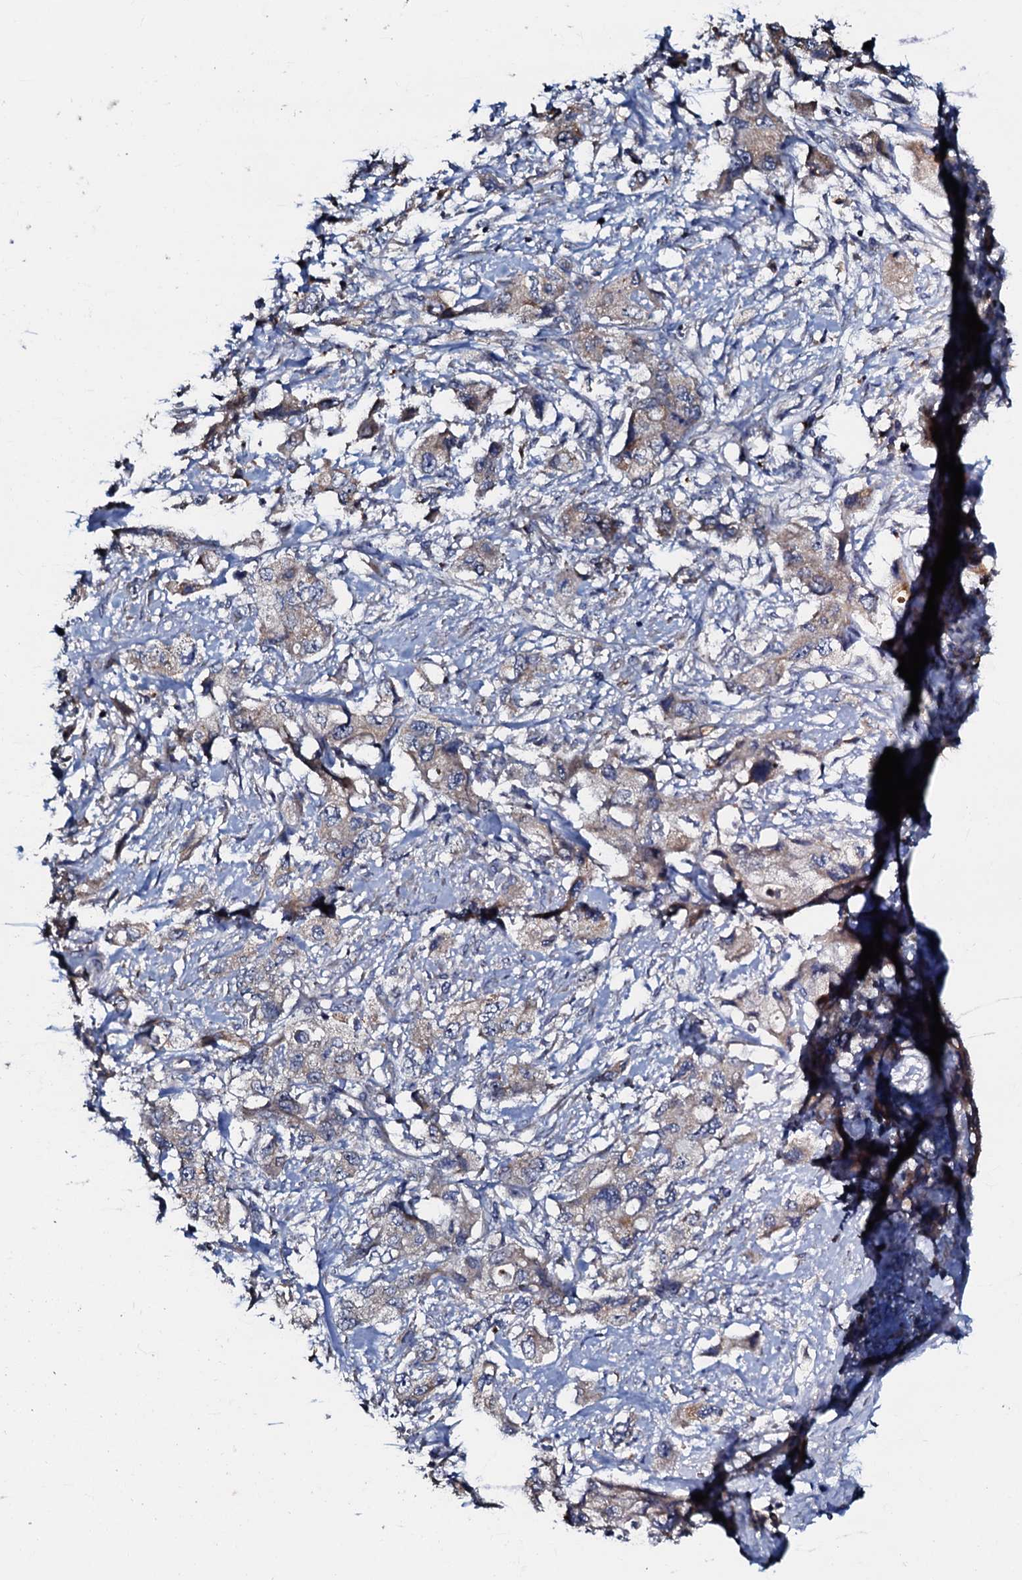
{"staining": {"intensity": "weak", "quantity": ">75%", "location": "cytoplasmic/membranous"}, "tissue": "pancreatic cancer", "cell_type": "Tumor cells", "image_type": "cancer", "snomed": [{"axis": "morphology", "description": "Adenocarcinoma, NOS"}, {"axis": "topography", "description": "Pancreas"}], "caption": "Immunohistochemistry (IHC) photomicrograph of neoplastic tissue: pancreatic cancer stained using immunohistochemistry reveals low levels of weak protein expression localized specifically in the cytoplasmic/membranous of tumor cells, appearing as a cytoplasmic/membranous brown color.", "gene": "CPNE2", "patient": {"sex": "female", "age": 73}}